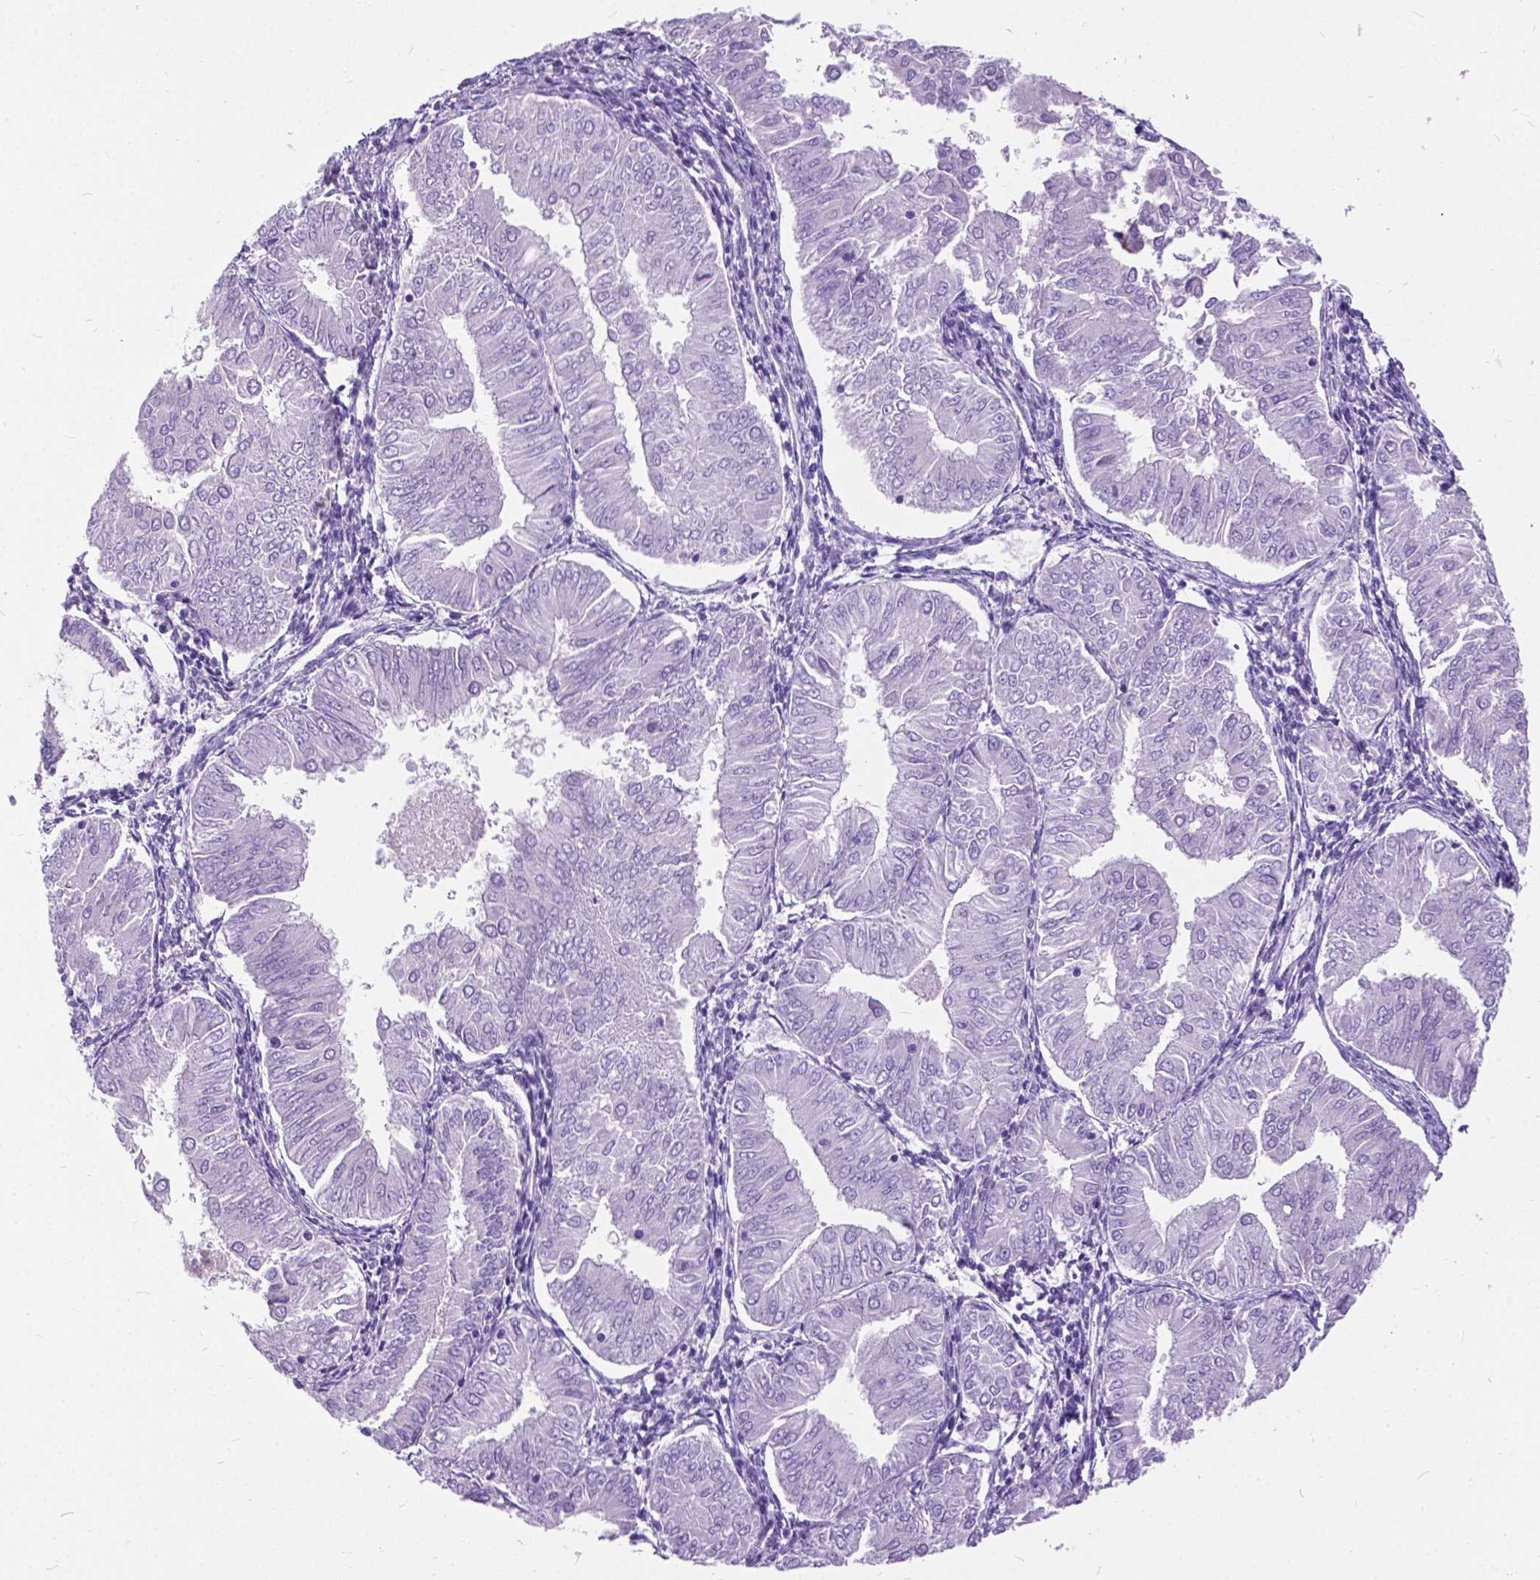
{"staining": {"intensity": "negative", "quantity": "none", "location": "none"}, "tissue": "endometrial cancer", "cell_type": "Tumor cells", "image_type": "cancer", "snomed": [{"axis": "morphology", "description": "Adenocarcinoma, NOS"}, {"axis": "topography", "description": "Endometrium"}], "caption": "Endometrial cancer stained for a protein using immunohistochemistry shows no positivity tumor cells.", "gene": "BSND", "patient": {"sex": "female", "age": 53}}